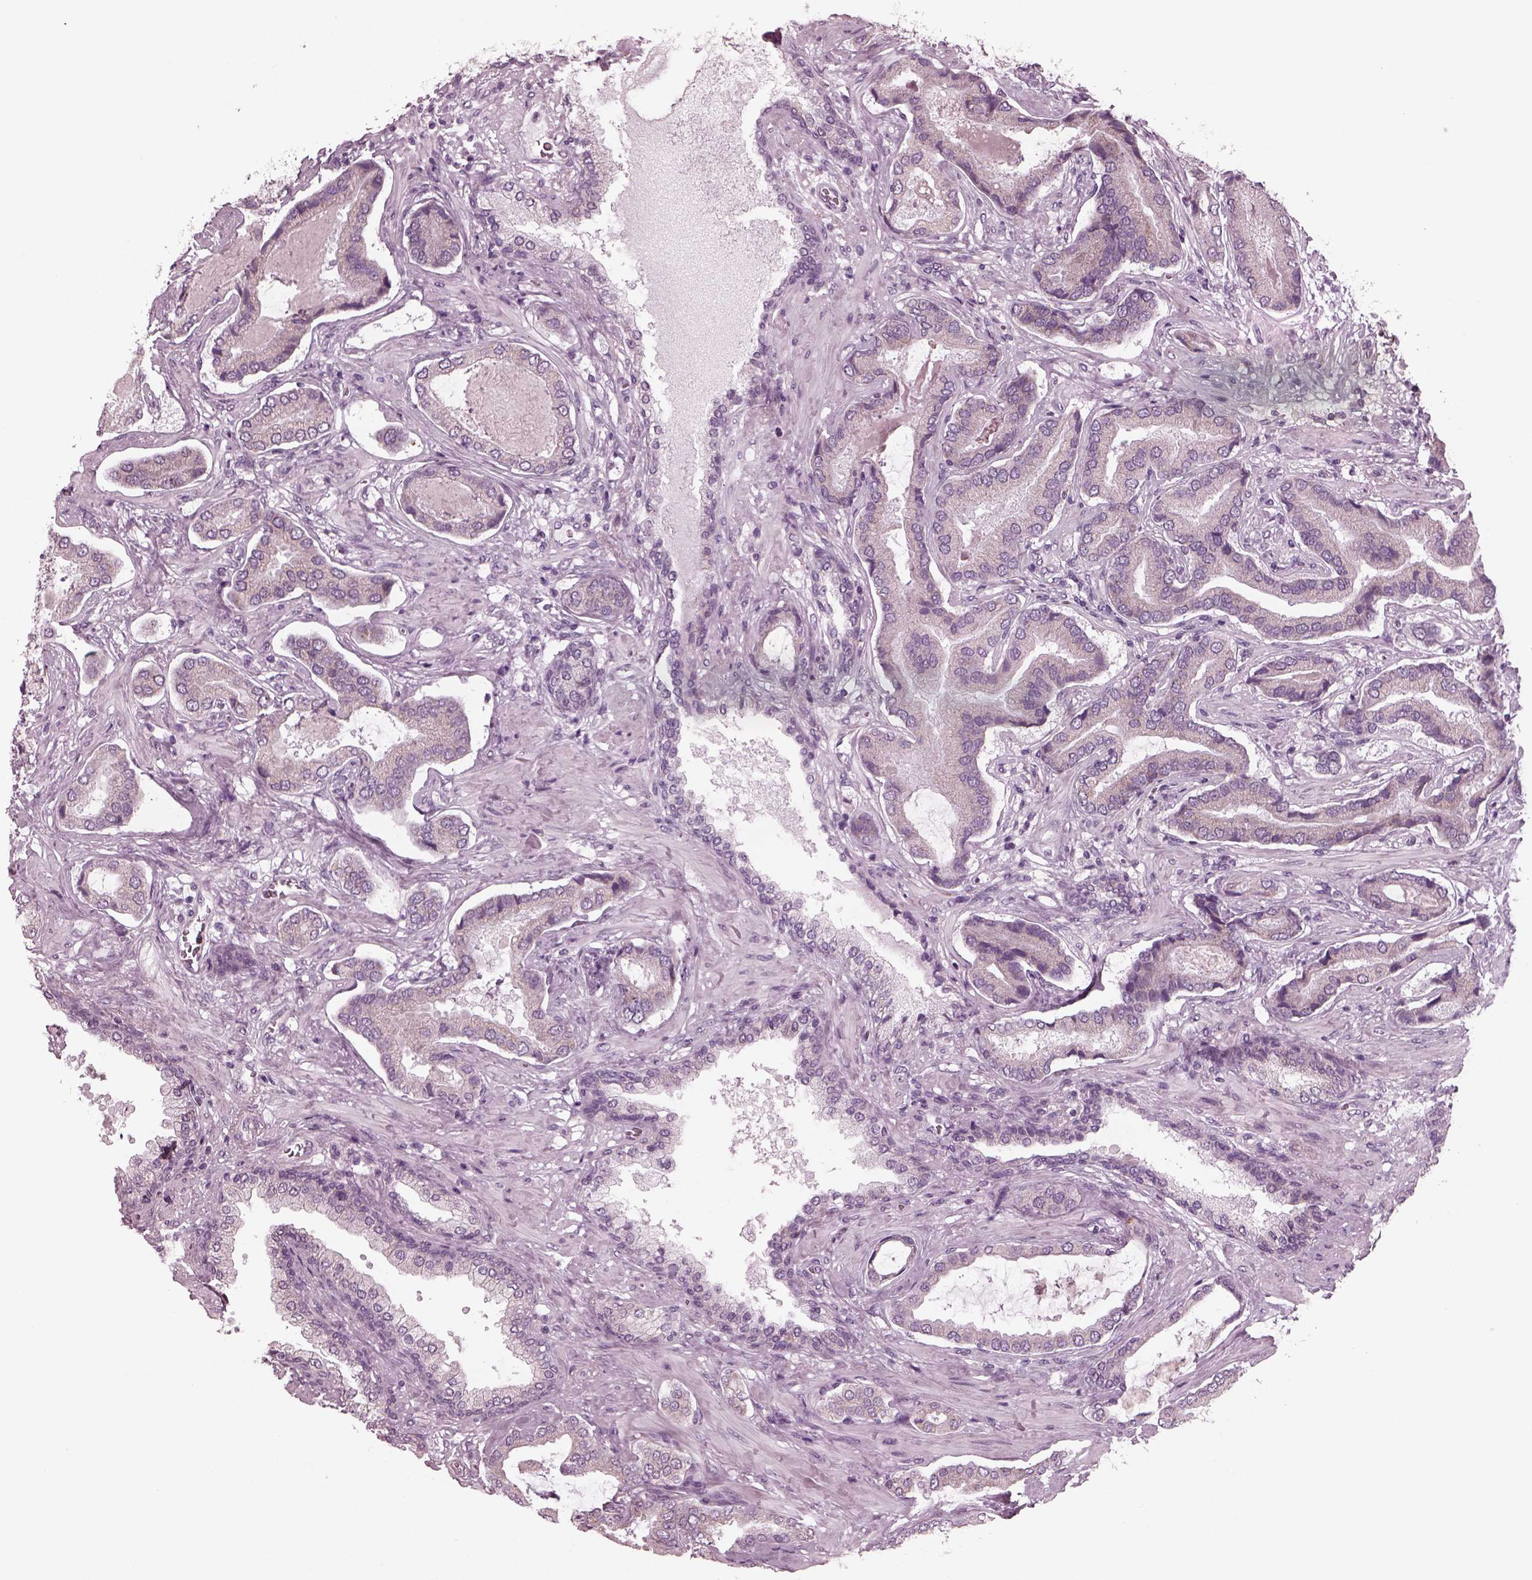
{"staining": {"intensity": "weak", "quantity": "<25%", "location": "cytoplasmic/membranous"}, "tissue": "prostate cancer", "cell_type": "Tumor cells", "image_type": "cancer", "snomed": [{"axis": "morphology", "description": "Adenocarcinoma, NOS"}, {"axis": "topography", "description": "Prostate"}], "caption": "Micrograph shows no significant protein staining in tumor cells of prostate adenocarcinoma.", "gene": "CELSR3", "patient": {"sex": "male", "age": 64}}